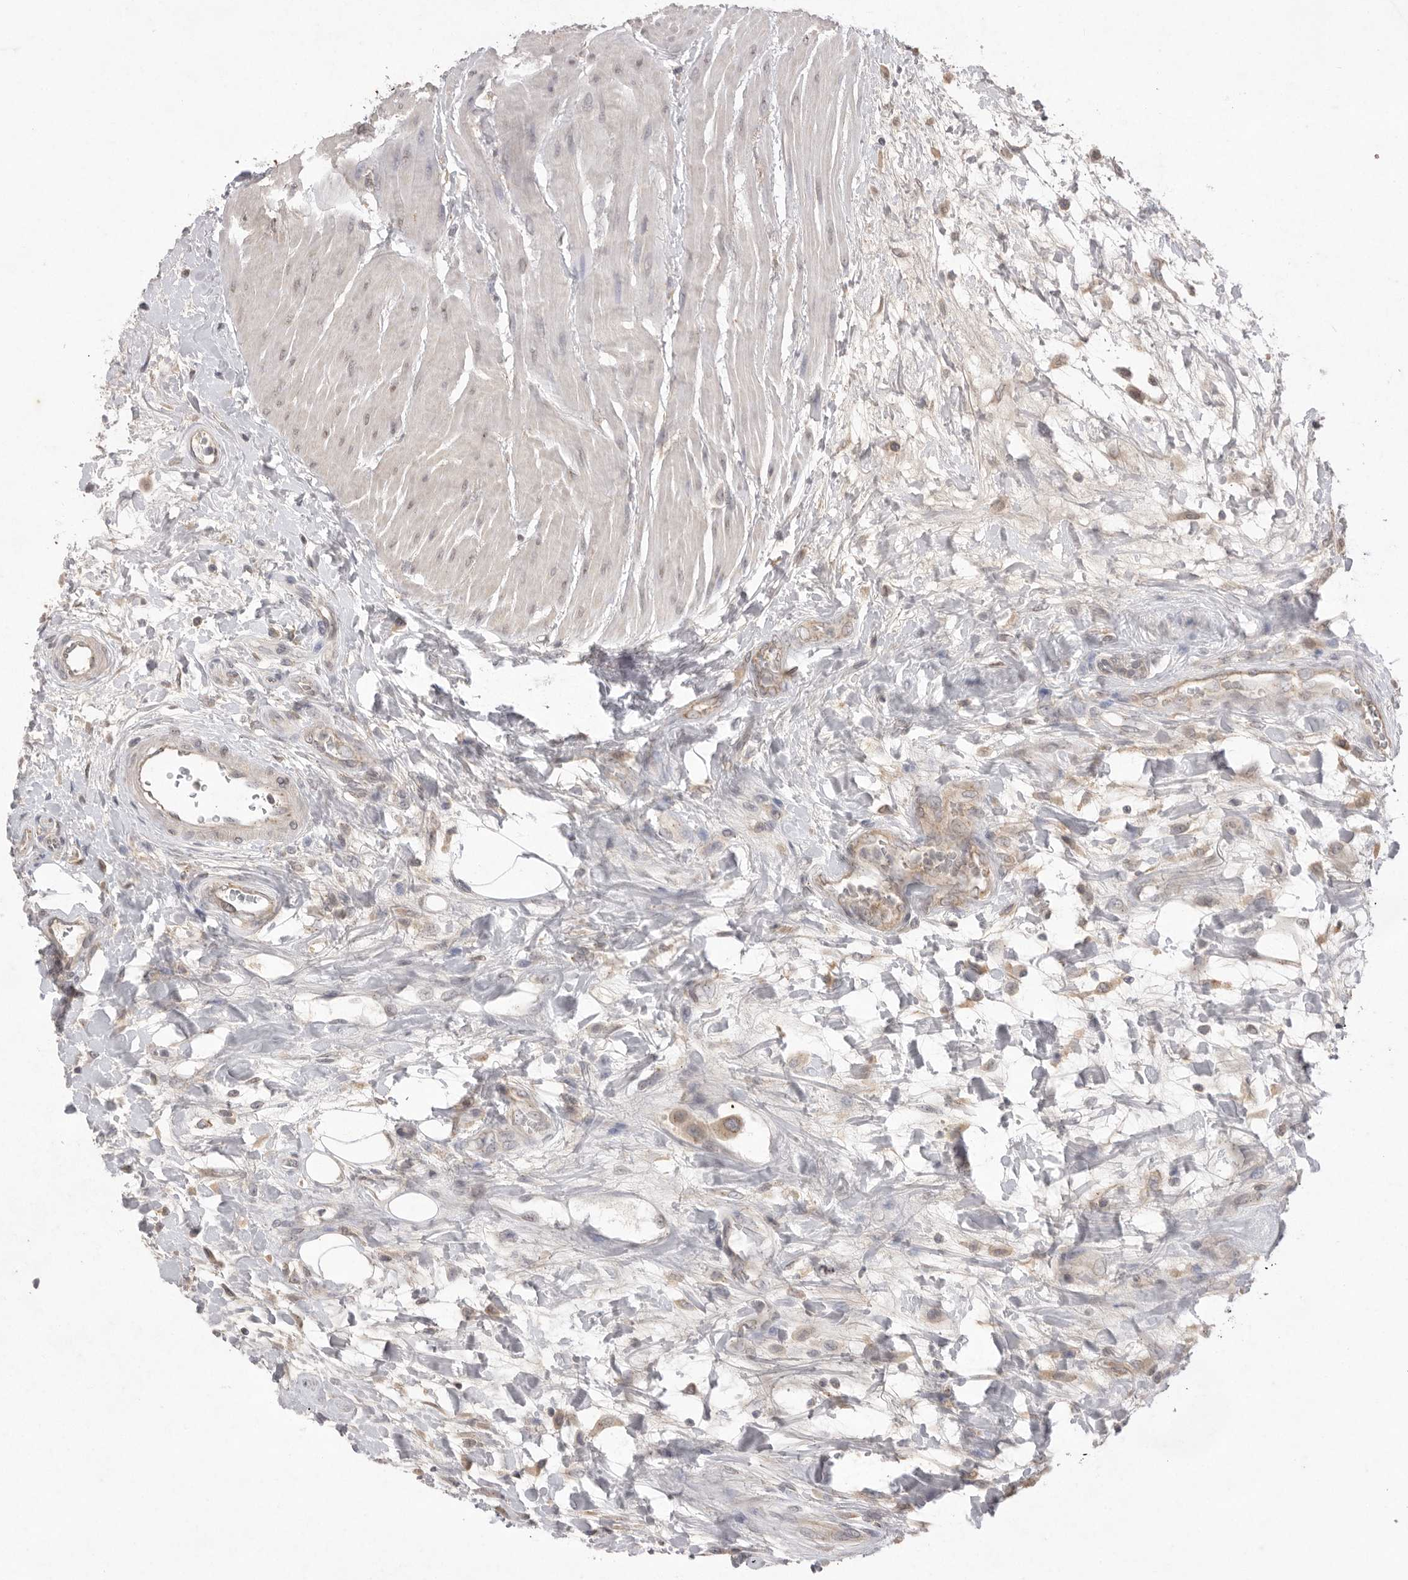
{"staining": {"intensity": "weak", "quantity": "<25%", "location": "cytoplasmic/membranous"}, "tissue": "urothelial cancer", "cell_type": "Tumor cells", "image_type": "cancer", "snomed": [{"axis": "morphology", "description": "Urothelial carcinoma, High grade"}, {"axis": "topography", "description": "Urinary bladder"}], "caption": "IHC of human urothelial carcinoma (high-grade) exhibits no staining in tumor cells.", "gene": "TLR3", "patient": {"sex": "male", "age": 50}}